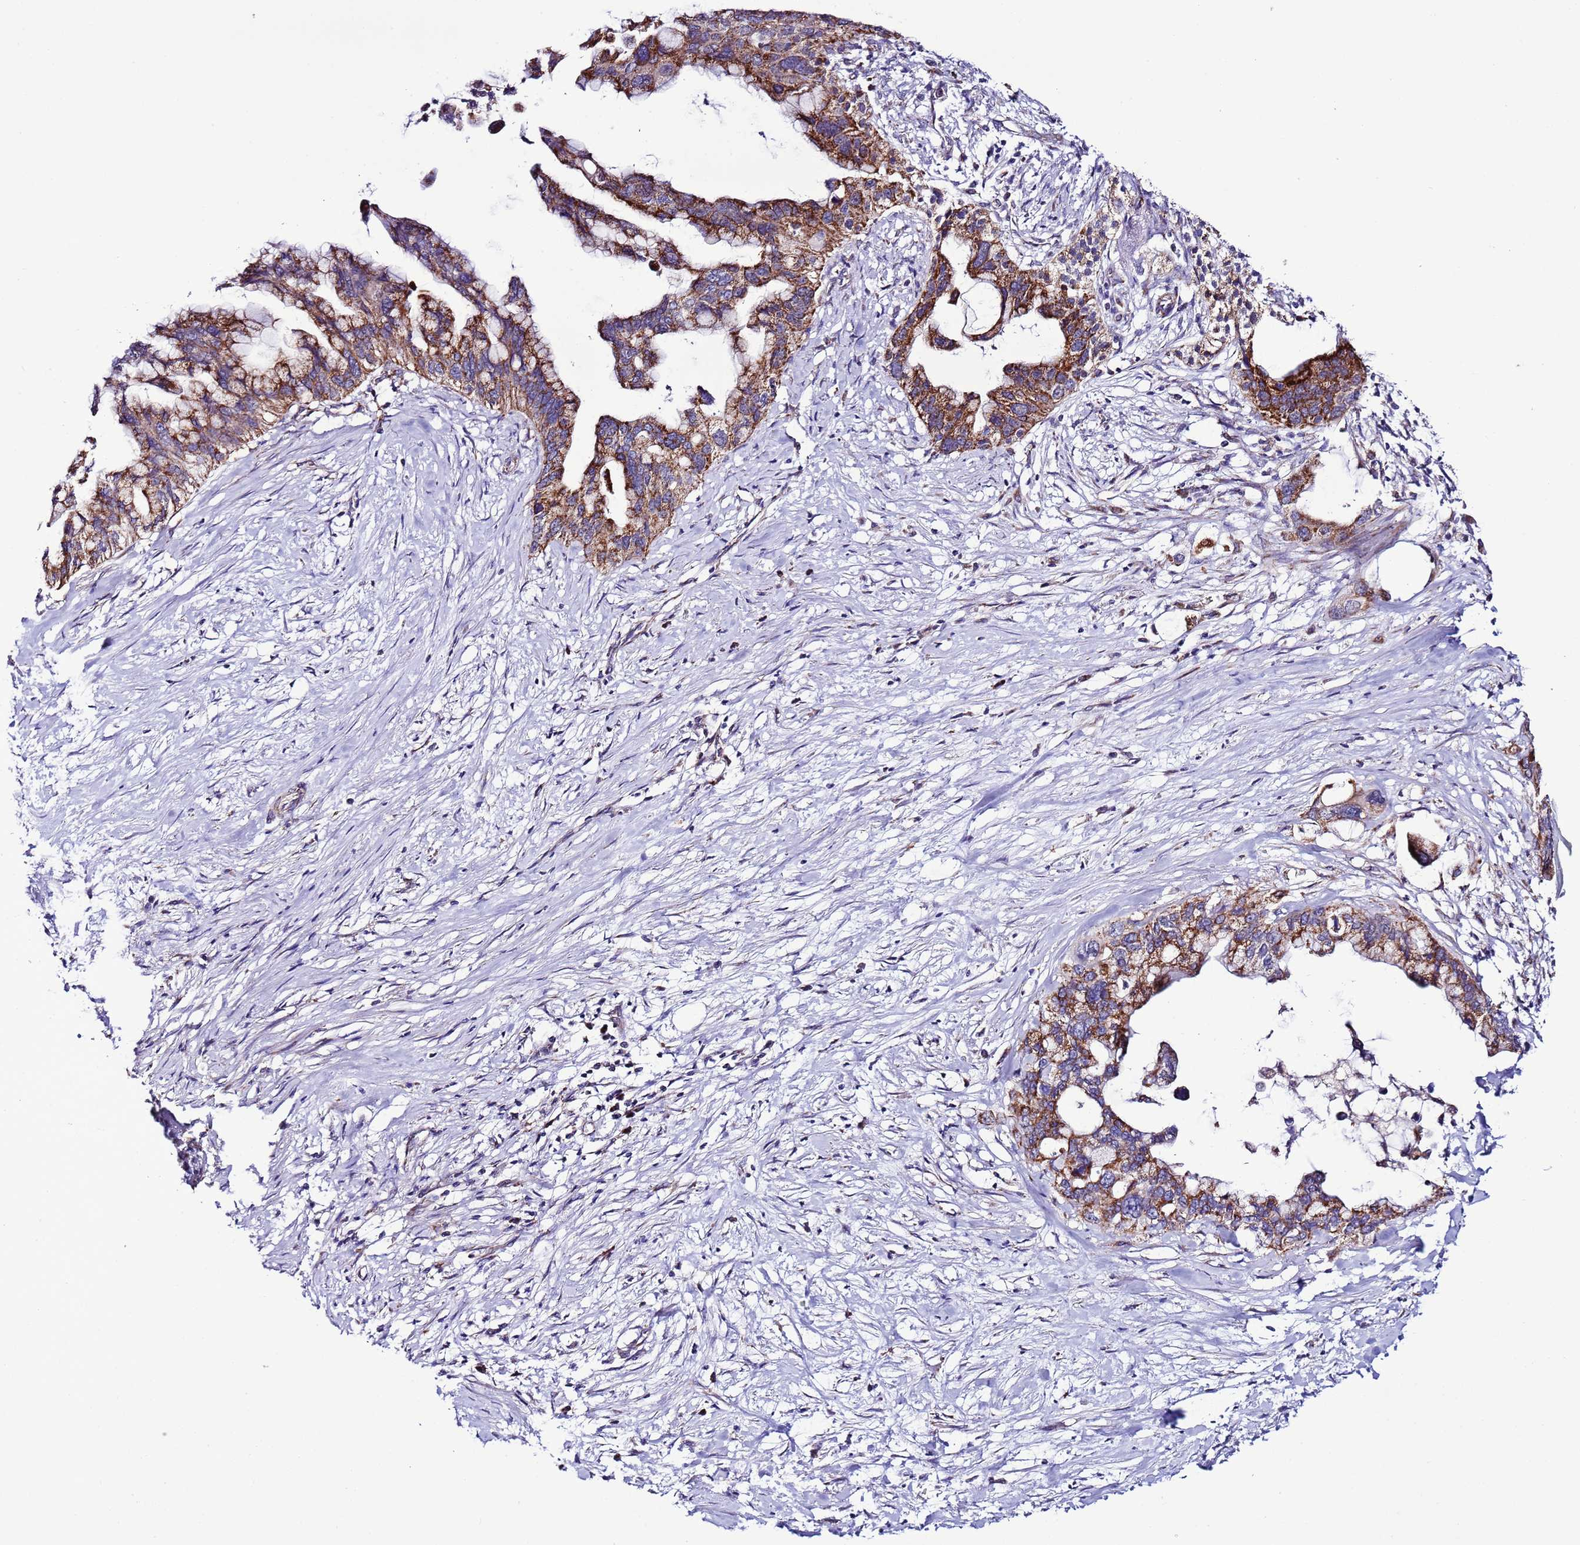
{"staining": {"intensity": "strong", "quantity": ">75%", "location": "cytoplasmic/membranous"}, "tissue": "pancreatic cancer", "cell_type": "Tumor cells", "image_type": "cancer", "snomed": [{"axis": "morphology", "description": "Adenocarcinoma, NOS"}, {"axis": "topography", "description": "Pancreas"}], "caption": "The image shows staining of pancreatic cancer (adenocarcinoma), revealing strong cytoplasmic/membranous protein expression (brown color) within tumor cells.", "gene": "UEVLD", "patient": {"sex": "female", "age": 83}}